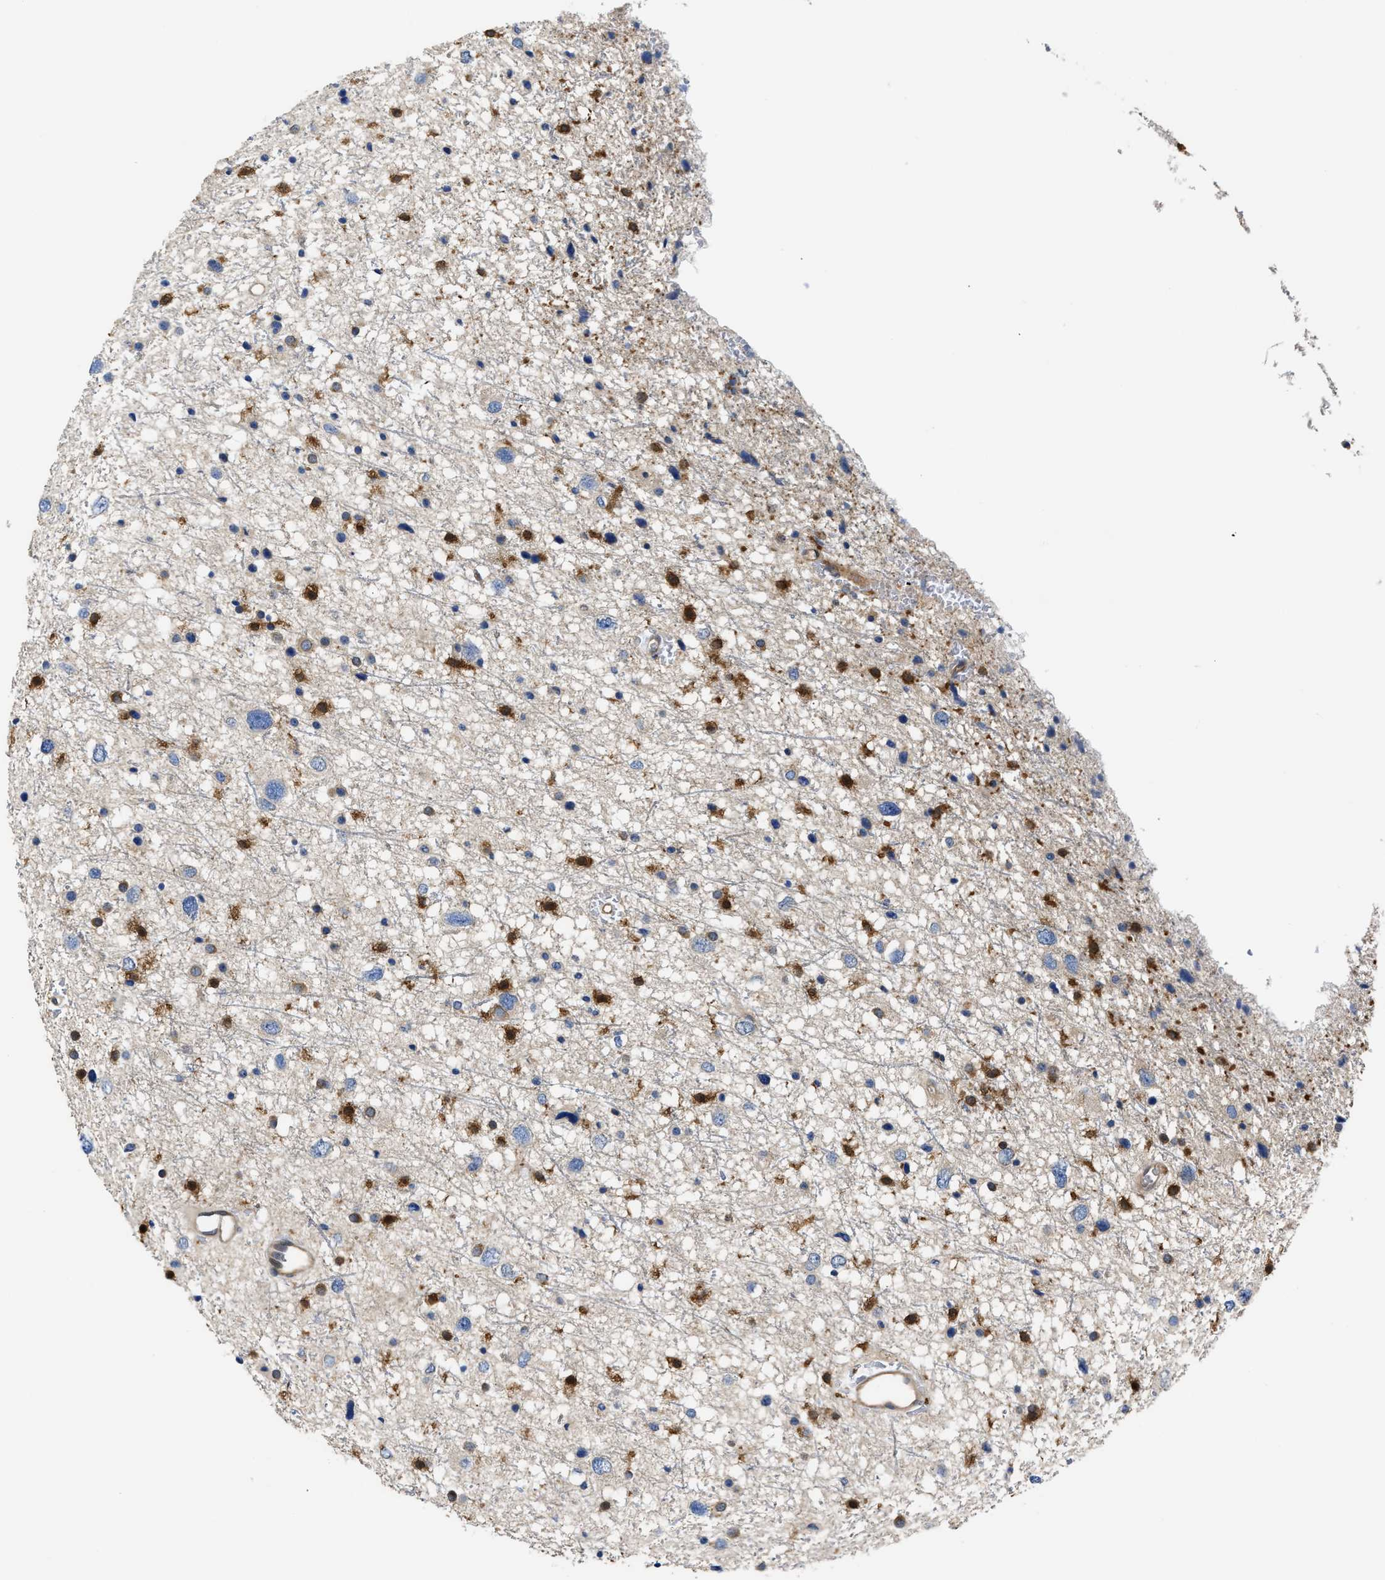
{"staining": {"intensity": "negative", "quantity": "none", "location": "none"}, "tissue": "glioma", "cell_type": "Tumor cells", "image_type": "cancer", "snomed": [{"axis": "morphology", "description": "Glioma, malignant, Low grade"}, {"axis": "topography", "description": "Brain"}], "caption": "Immunohistochemistry (IHC) photomicrograph of human malignant glioma (low-grade) stained for a protein (brown), which shows no positivity in tumor cells.", "gene": "OSTF1", "patient": {"sex": "female", "age": 37}}